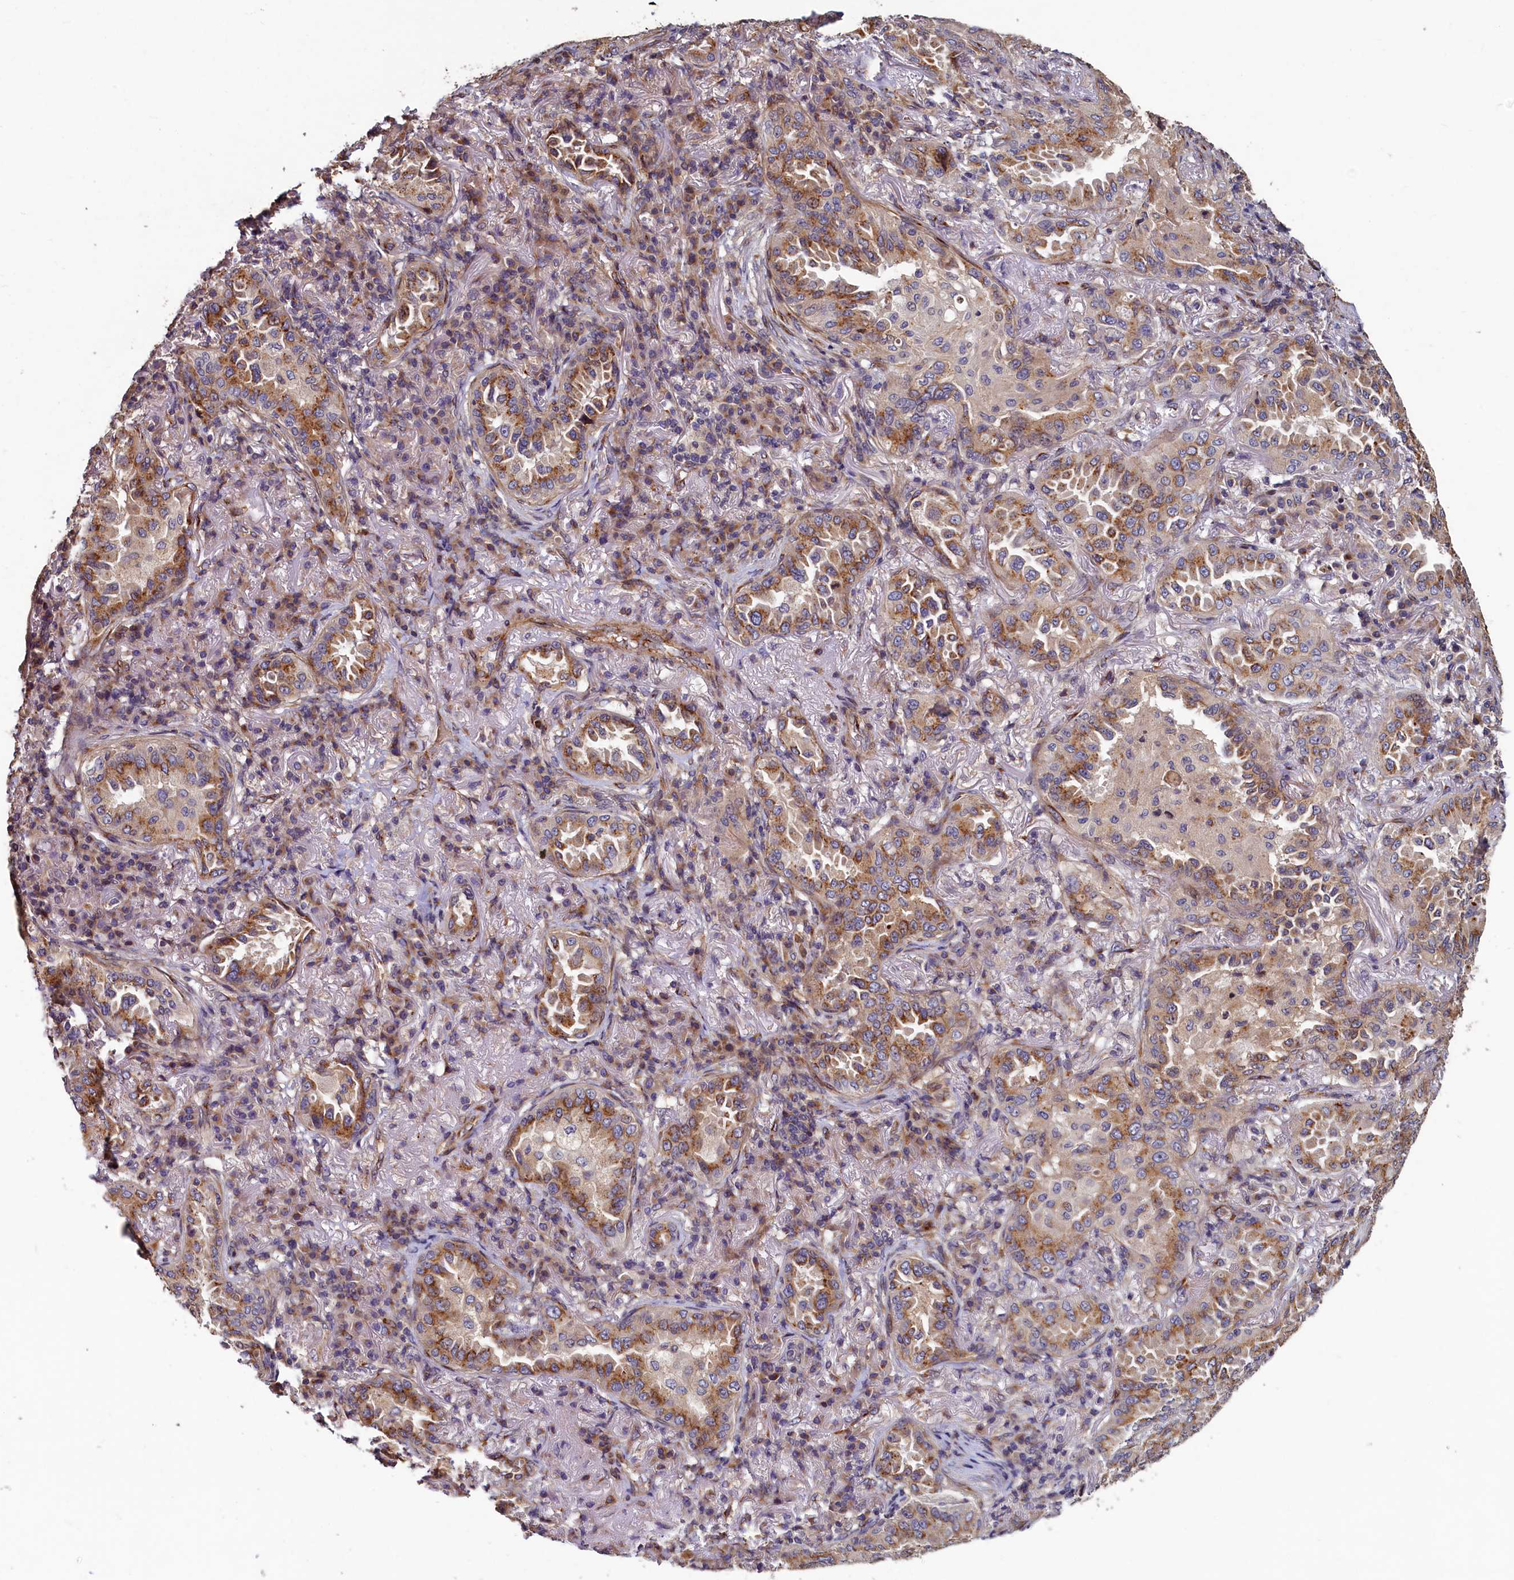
{"staining": {"intensity": "moderate", "quantity": ">75%", "location": "cytoplasmic/membranous"}, "tissue": "lung cancer", "cell_type": "Tumor cells", "image_type": "cancer", "snomed": [{"axis": "morphology", "description": "Adenocarcinoma, NOS"}, {"axis": "topography", "description": "Lung"}], "caption": "Tumor cells exhibit medium levels of moderate cytoplasmic/membranous expression in approximately >75% of cells in human adenocarcinoma (lung). The protein of interest is stained brown, and the nuclei are stained in blue (DAB IHC with brightfield microscopy, high magnification).", "gene": "TMEM181", "patient": {"sex": "female", "age": 69}}